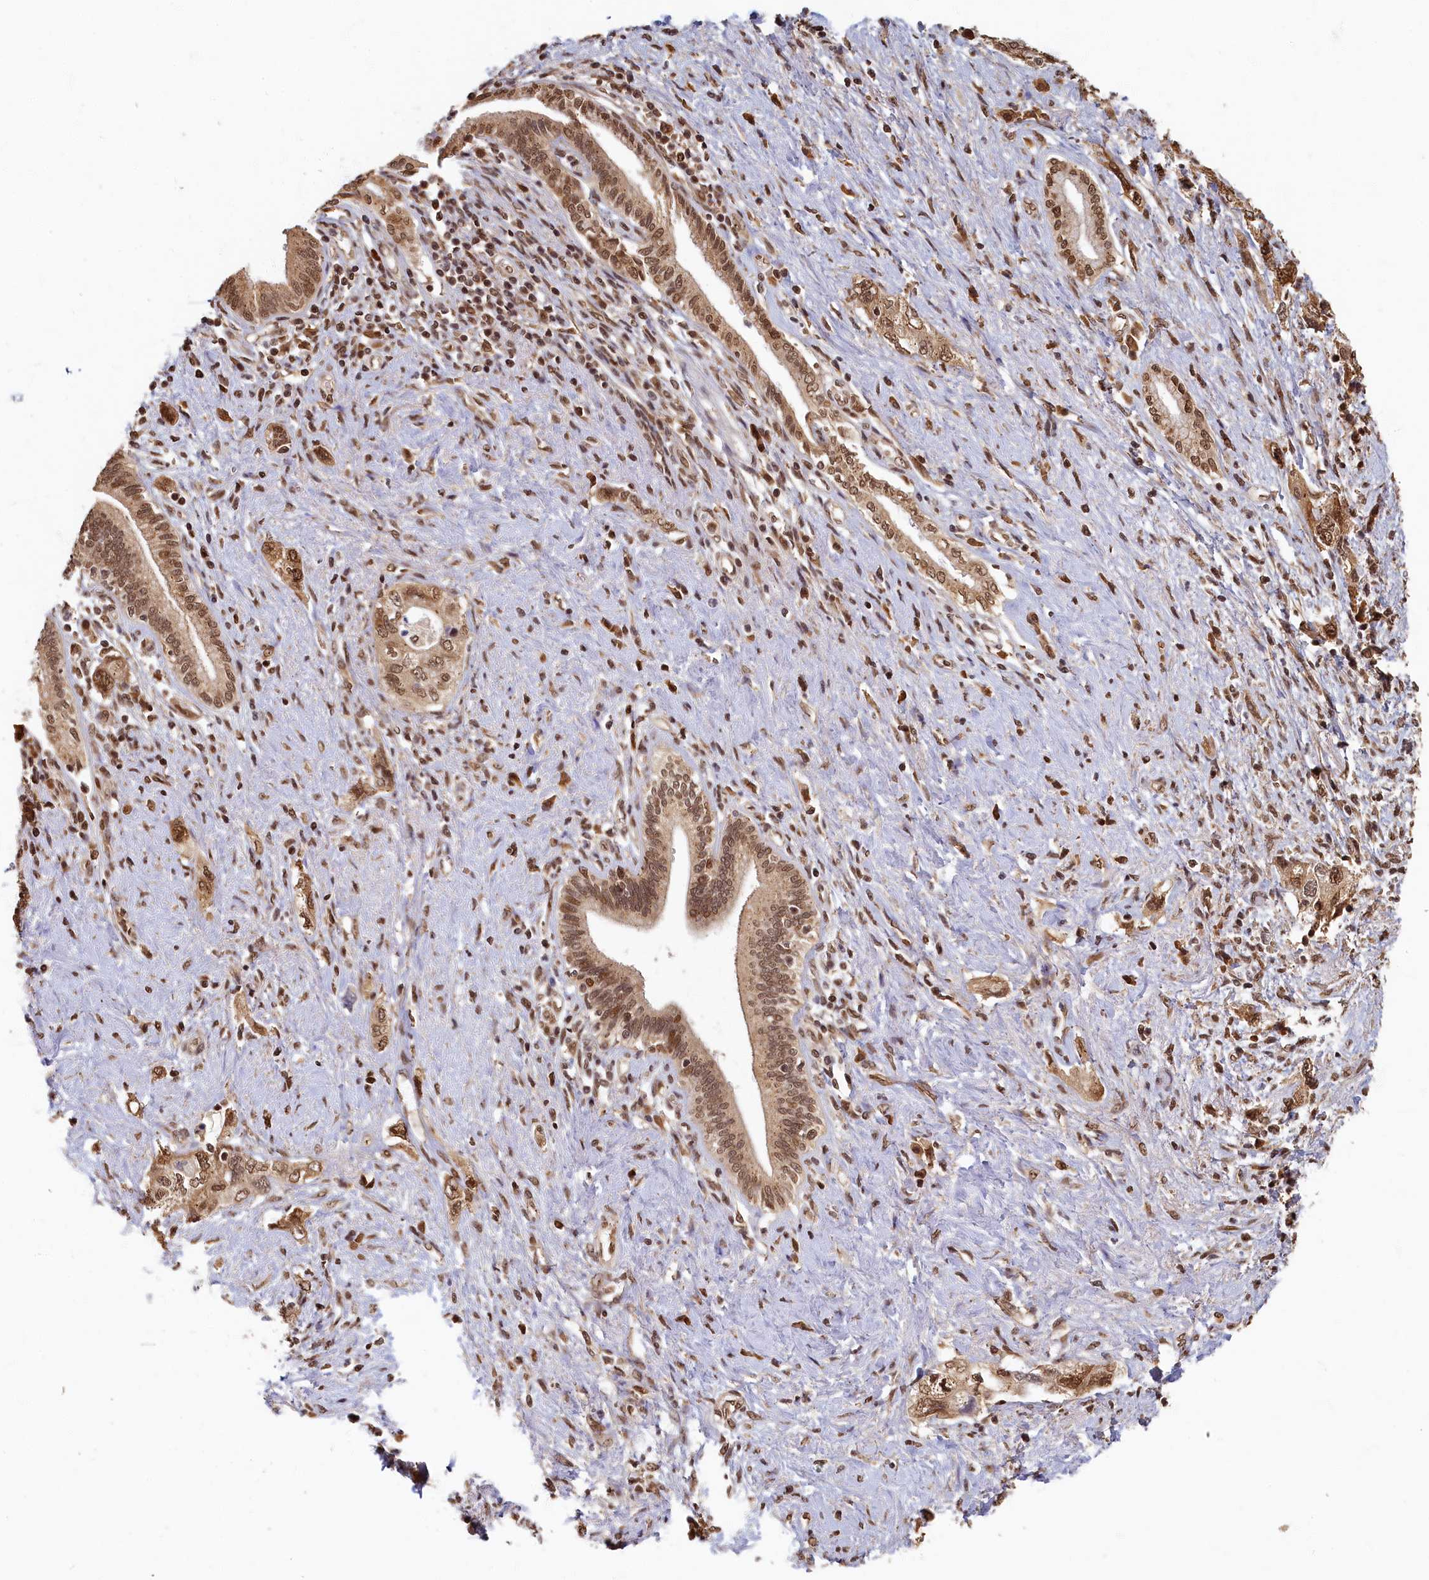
{"staining": {"intensity": "moderate", "quantity": ">75%", "location": "nuclear"}, "tissue": "pancreatic cancer", "cell_type": "Tumor cells", "image_type": "cancer", "snomed": [{"axis": "morphology", "description": "Adenocarcinoma, NOS"}, {"axis": "topography", "description": "Pancreas"}], "caption": "Protein staining displays moderate nuclear positivity in approximately >75% of tumor cells in adenocarcinoma (pancreatic).", "gene": "CKAP2L", "patient": {"sex": "female", "age": 73}}